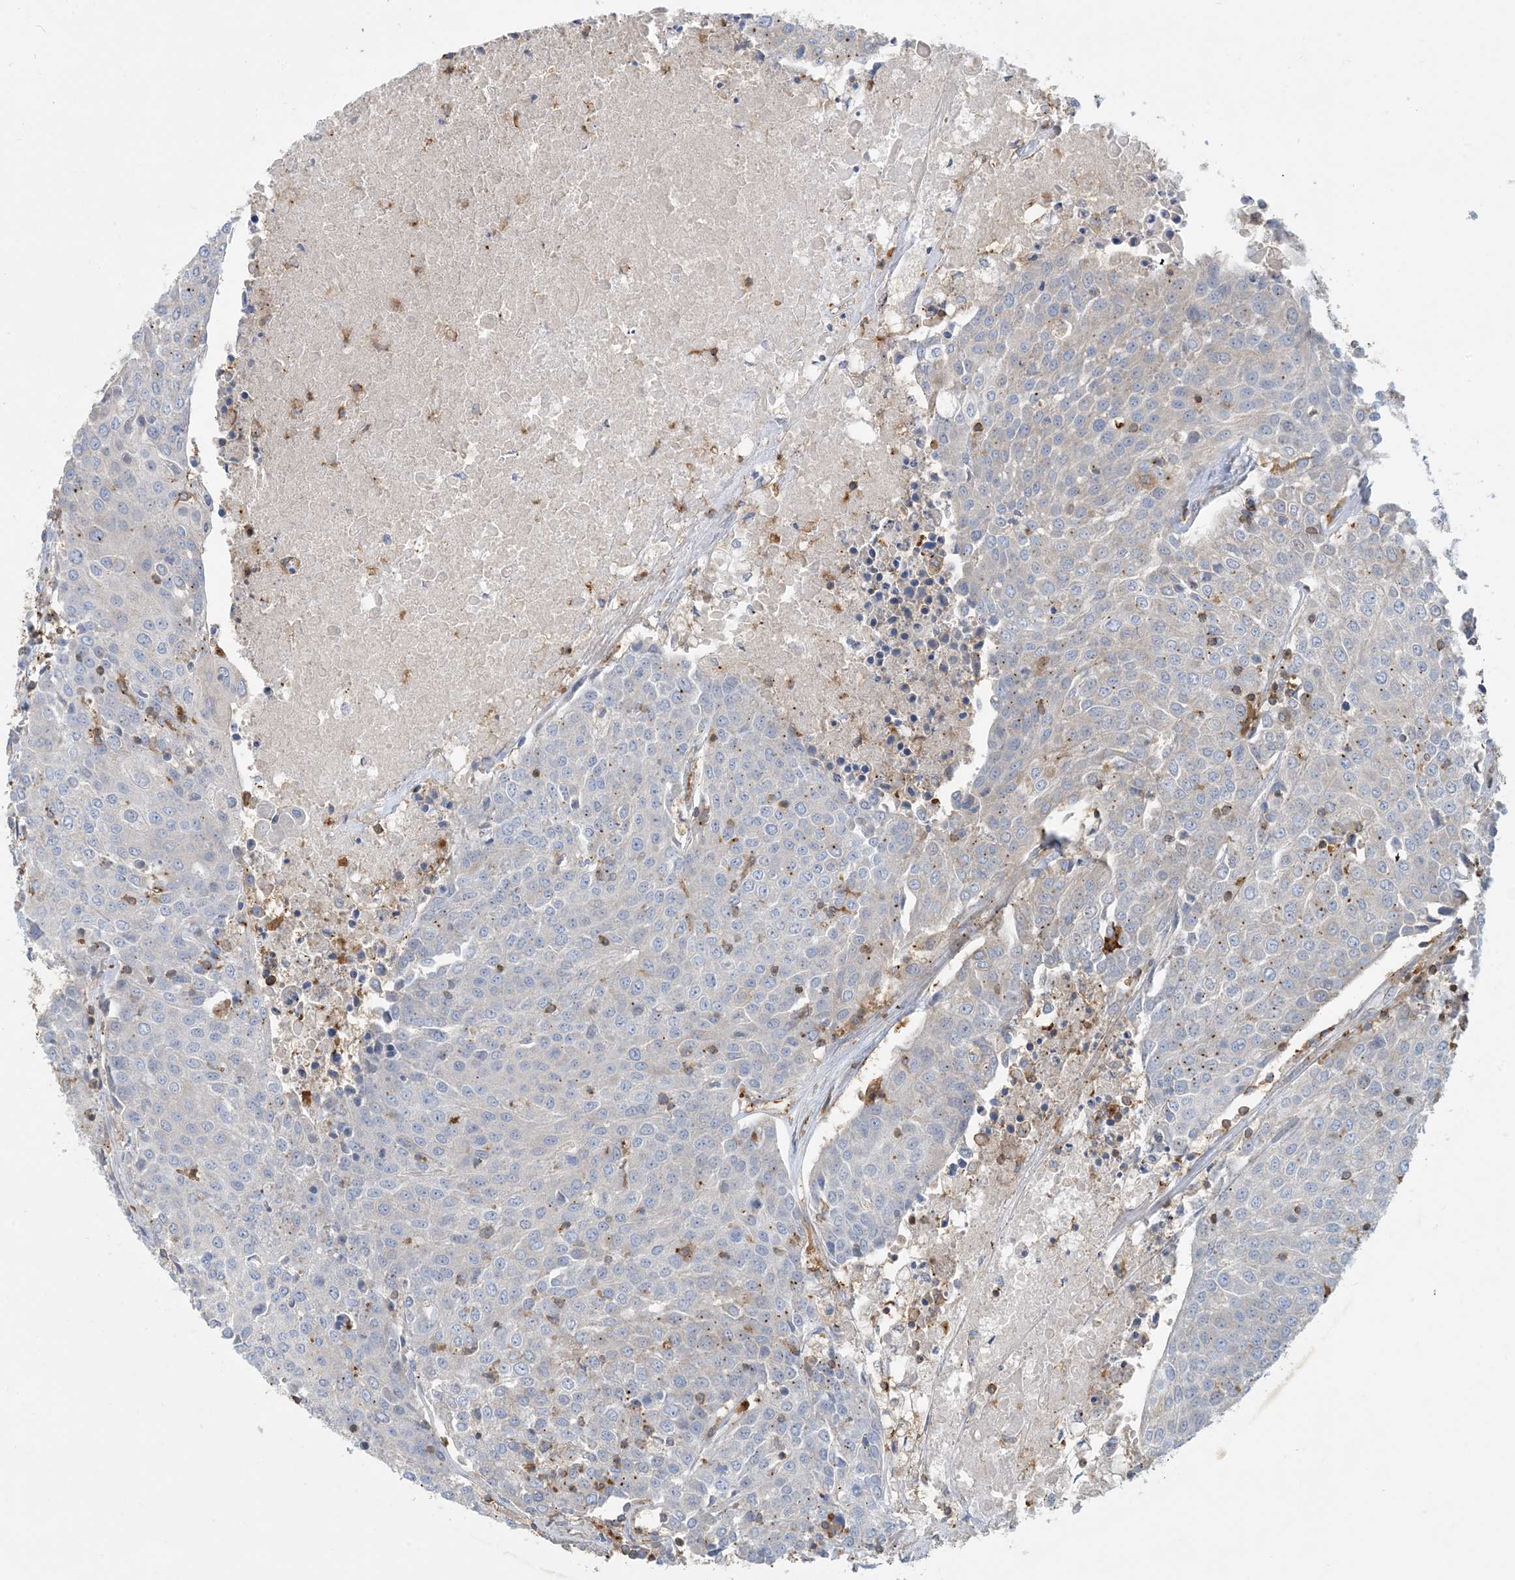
{"staining": {"intensity": "negative", "quantity": "none", "location": "none"}, "tissue": "urothelial cancer", "cell_type": "Tumor cells", "image_type": "cancer", "snomed": [{"axis": "morphology", "description": "Urothelial carcinoma, High grade"}, {"axis": "topography", "description": "Urinary bladder"}], "caption": "This image is of urothelial cancer stained with immunohistochemistry to label a protein in brown with the nuclei are counter-stained blue. There is no positivity in tumor cells.", "gene": "SFMBT2", "patient": {"sex": "female", "age": 85}}